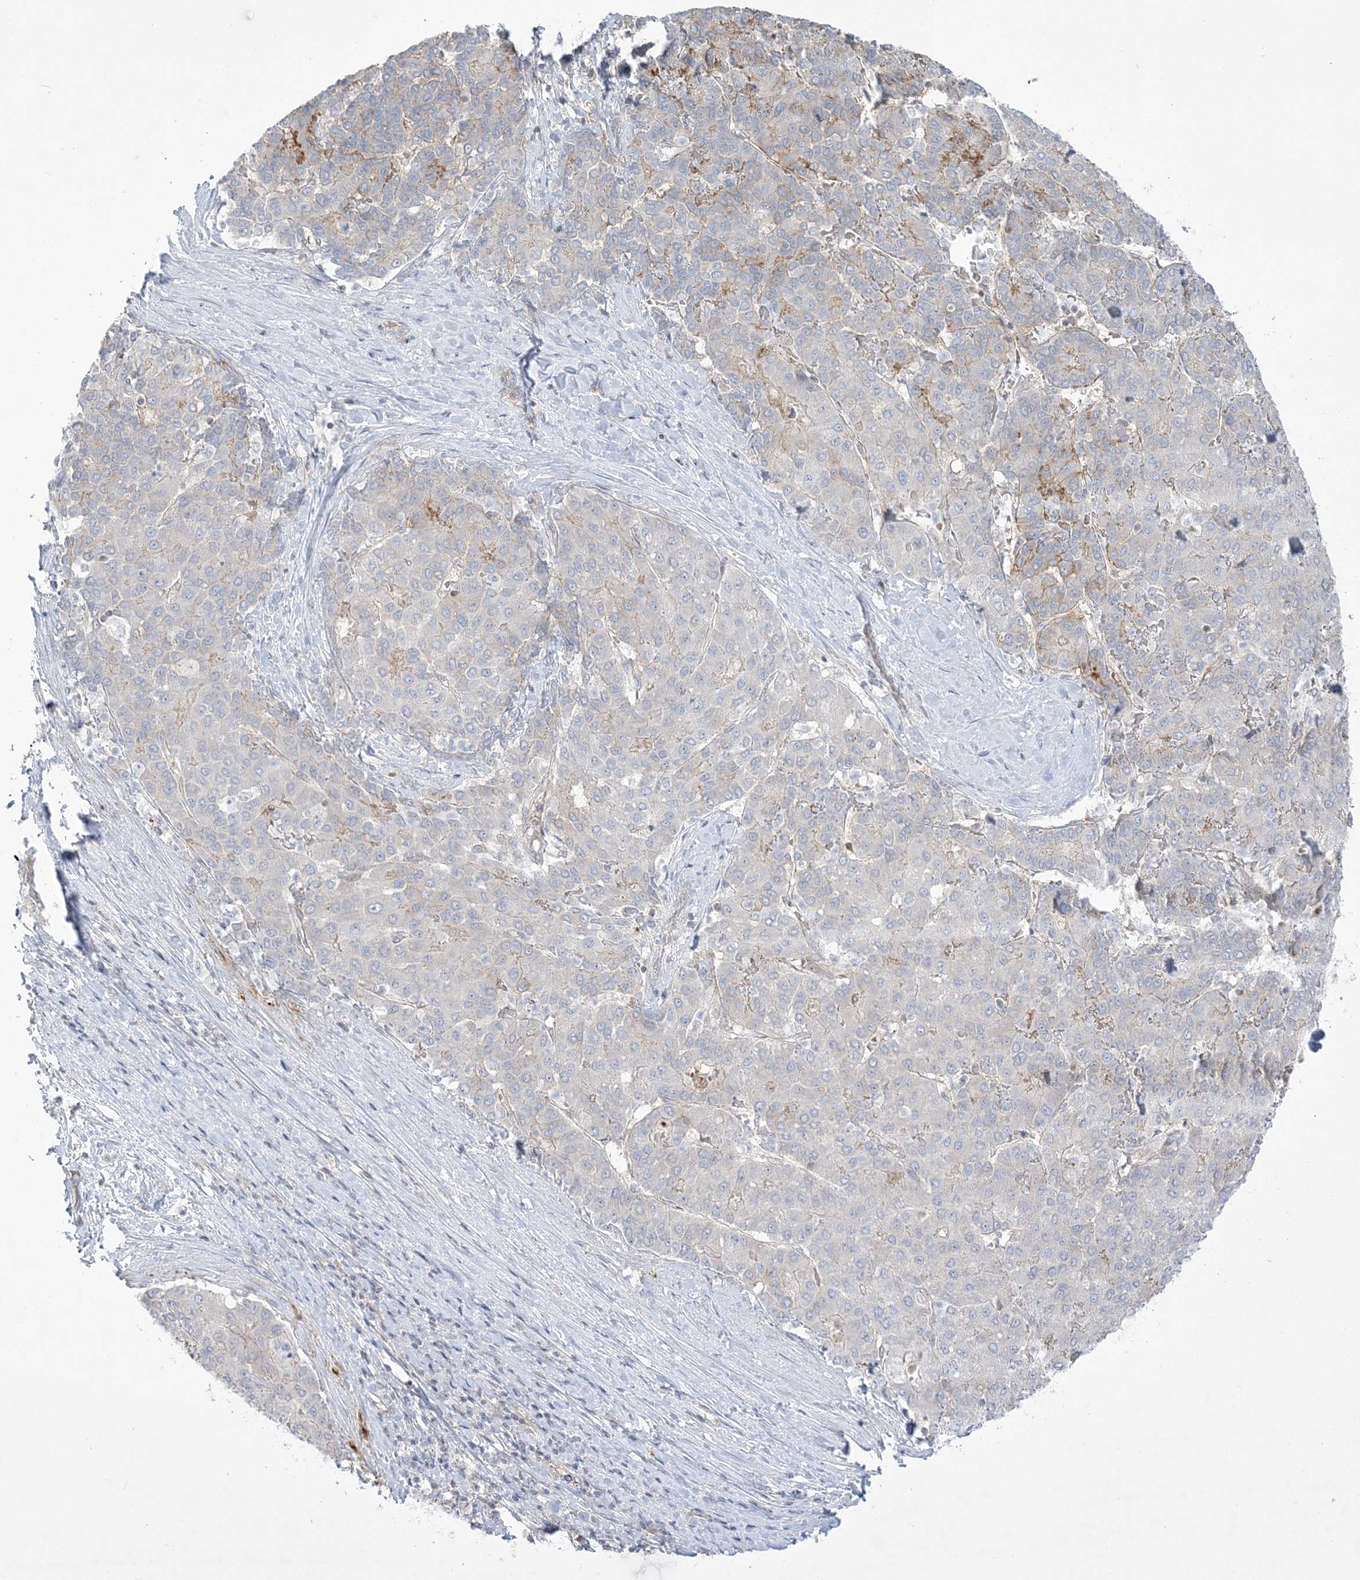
{"staining": {"intensity": "weak", "quantity": "<25%", "location": "cytoplasmic/membranous"}, "tissue": "liver cancer", "cell_type": "Tumor cells", "image_type": "cancer", "snomed": [{"axis": "morphology", "description": "Carcinoma, Hepatocellular, NOS"}, {"axis": "topography", "description": "Liver"}], "caption": "Tumor cells are negative for brown protein staining in liver hepatocellular carcinoma.", "gene": "ADAMTS12", "patient": {"sex": "male", "age": 65}}